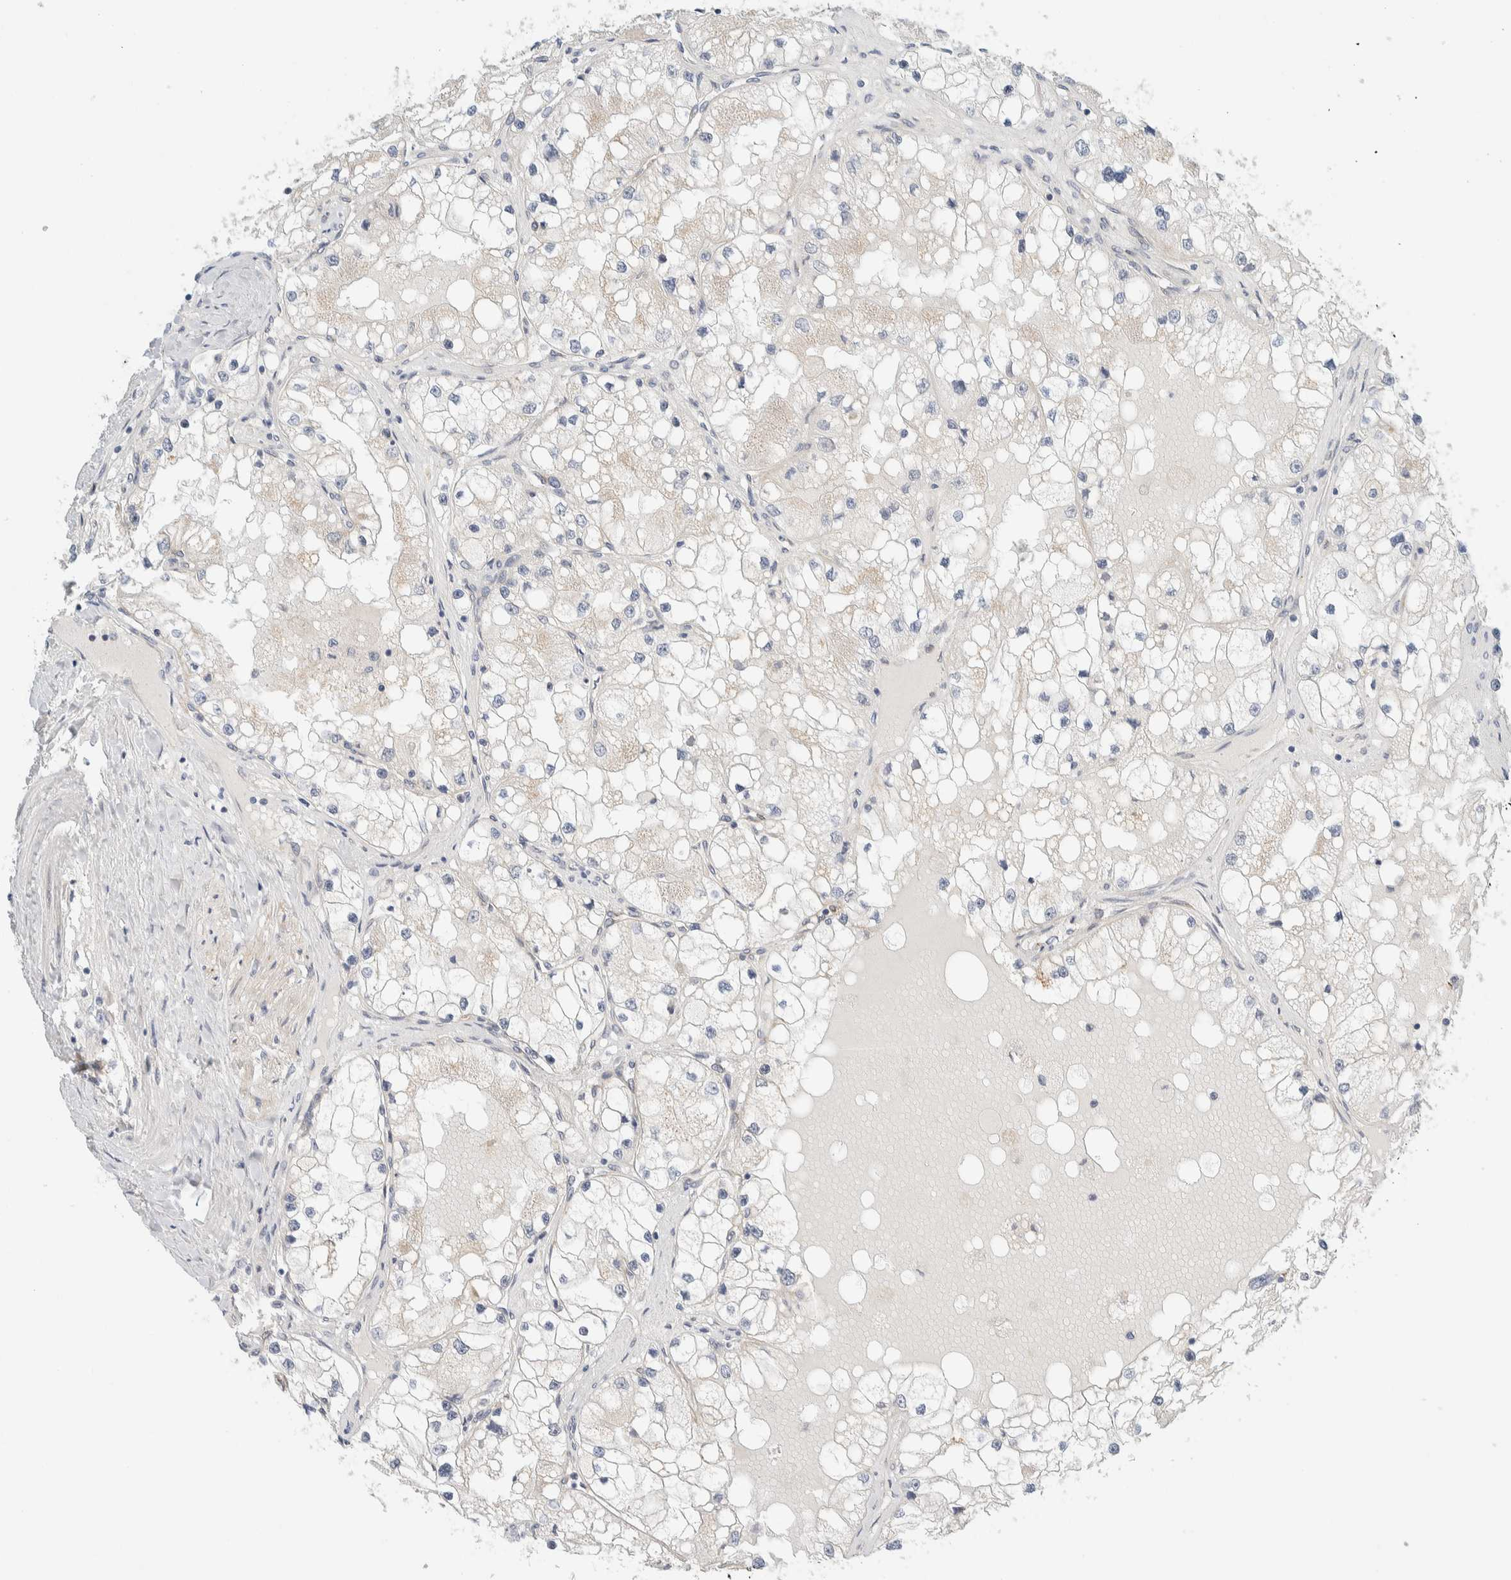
{"staining": {"intensity": "negative", "quantity": "none", "location": "none"}, "tissue": "renal cancer", "cell_type": "Tumor cells", "image_type": "cancer", "snomed": [{"axis": "morphology", "description": "Adenocarcinoma, NOS"}, {"axis": "topography", "description": "Kidney"}], "caption": "An immunohistochemistry (IHC) micrograph of renal cancer (adenocarcinoma) is shown. There is no staining in tumor cells of renal cancer (adenocarcinoma).", "gene": "TMEM184B", "patient": {"sex": "male", "age": 68}}